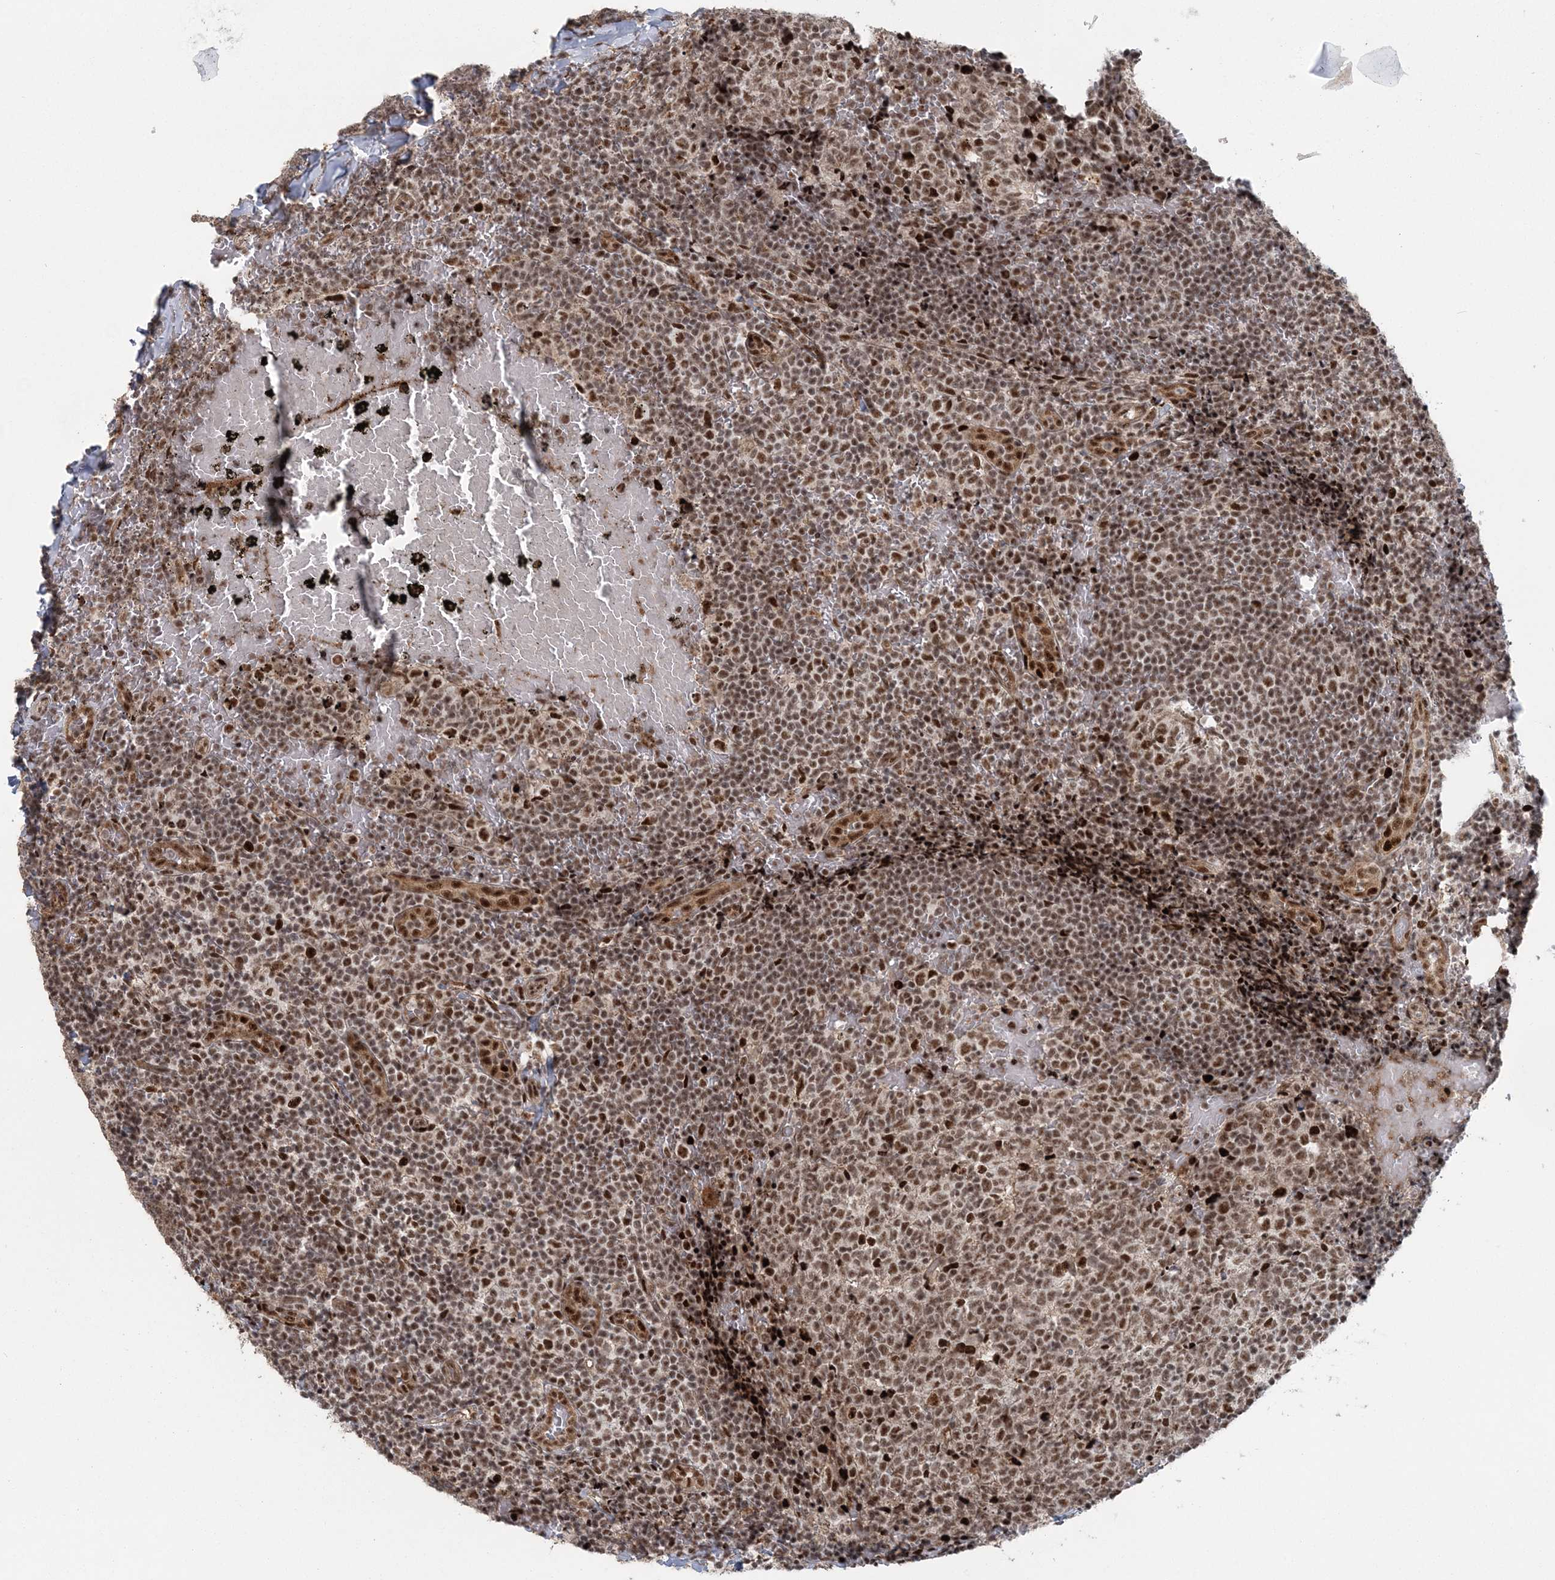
{"staining": {"intensity": "moderate", "quantity": ">75%", "location": "nuclear"}, "tissue": "tonsil", "cell_type": "Germinal center cells", "image_type": "normal", "snomed": [{"axis": "morphology", "description": "Normal tissue, NOS"}, {"axis": "topography", "description": "Tonsil"}], "caption": "Immunohistochemical staining of unremarkable human tonsil exhibits moderate nuclear protein positivity in about >75% of germinal center cells.", "gene": "CWC22", "patient": {"sex": "female", "age": 19}}